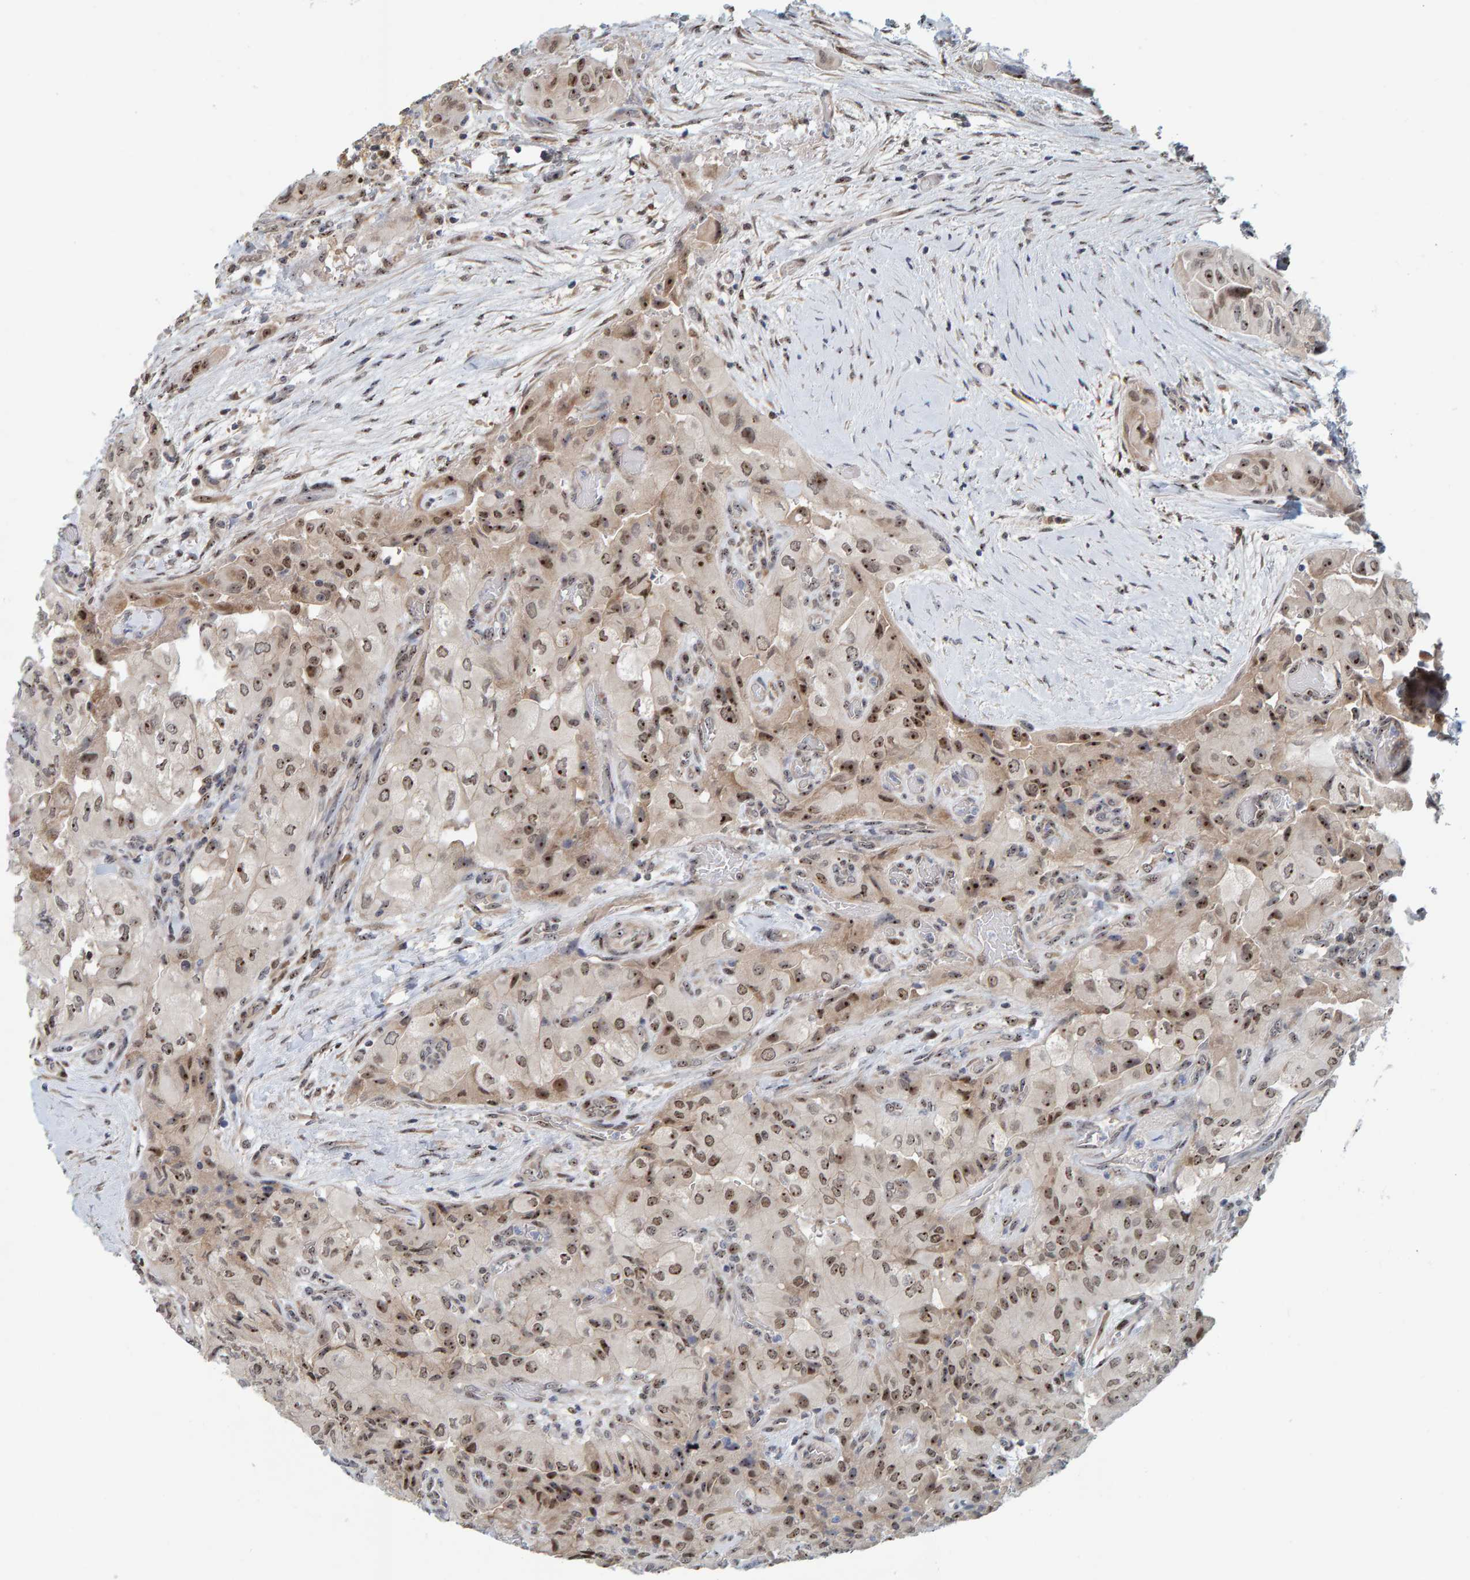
{"staining": {"intensity": "moderate", "quantity": ">75%", "location": "nuclear"}, "tissue": "thyroid cancer", "cell_type": "Tumor cells", "image_type": "cancer", "snomed": [{"axis": "morphology", "description": "Papillary adenocarcinoma, NOS"}, {"axis": "topography", "description": "Thyroid gland"}], "caption": "Thyroid papillary adenocarcinoma stained with IHC demonstrates moderate nuclear expression in about >75% of tumor cells.", "gene": "POLR1E", "patient": {"sex": "female", "age": 59}}